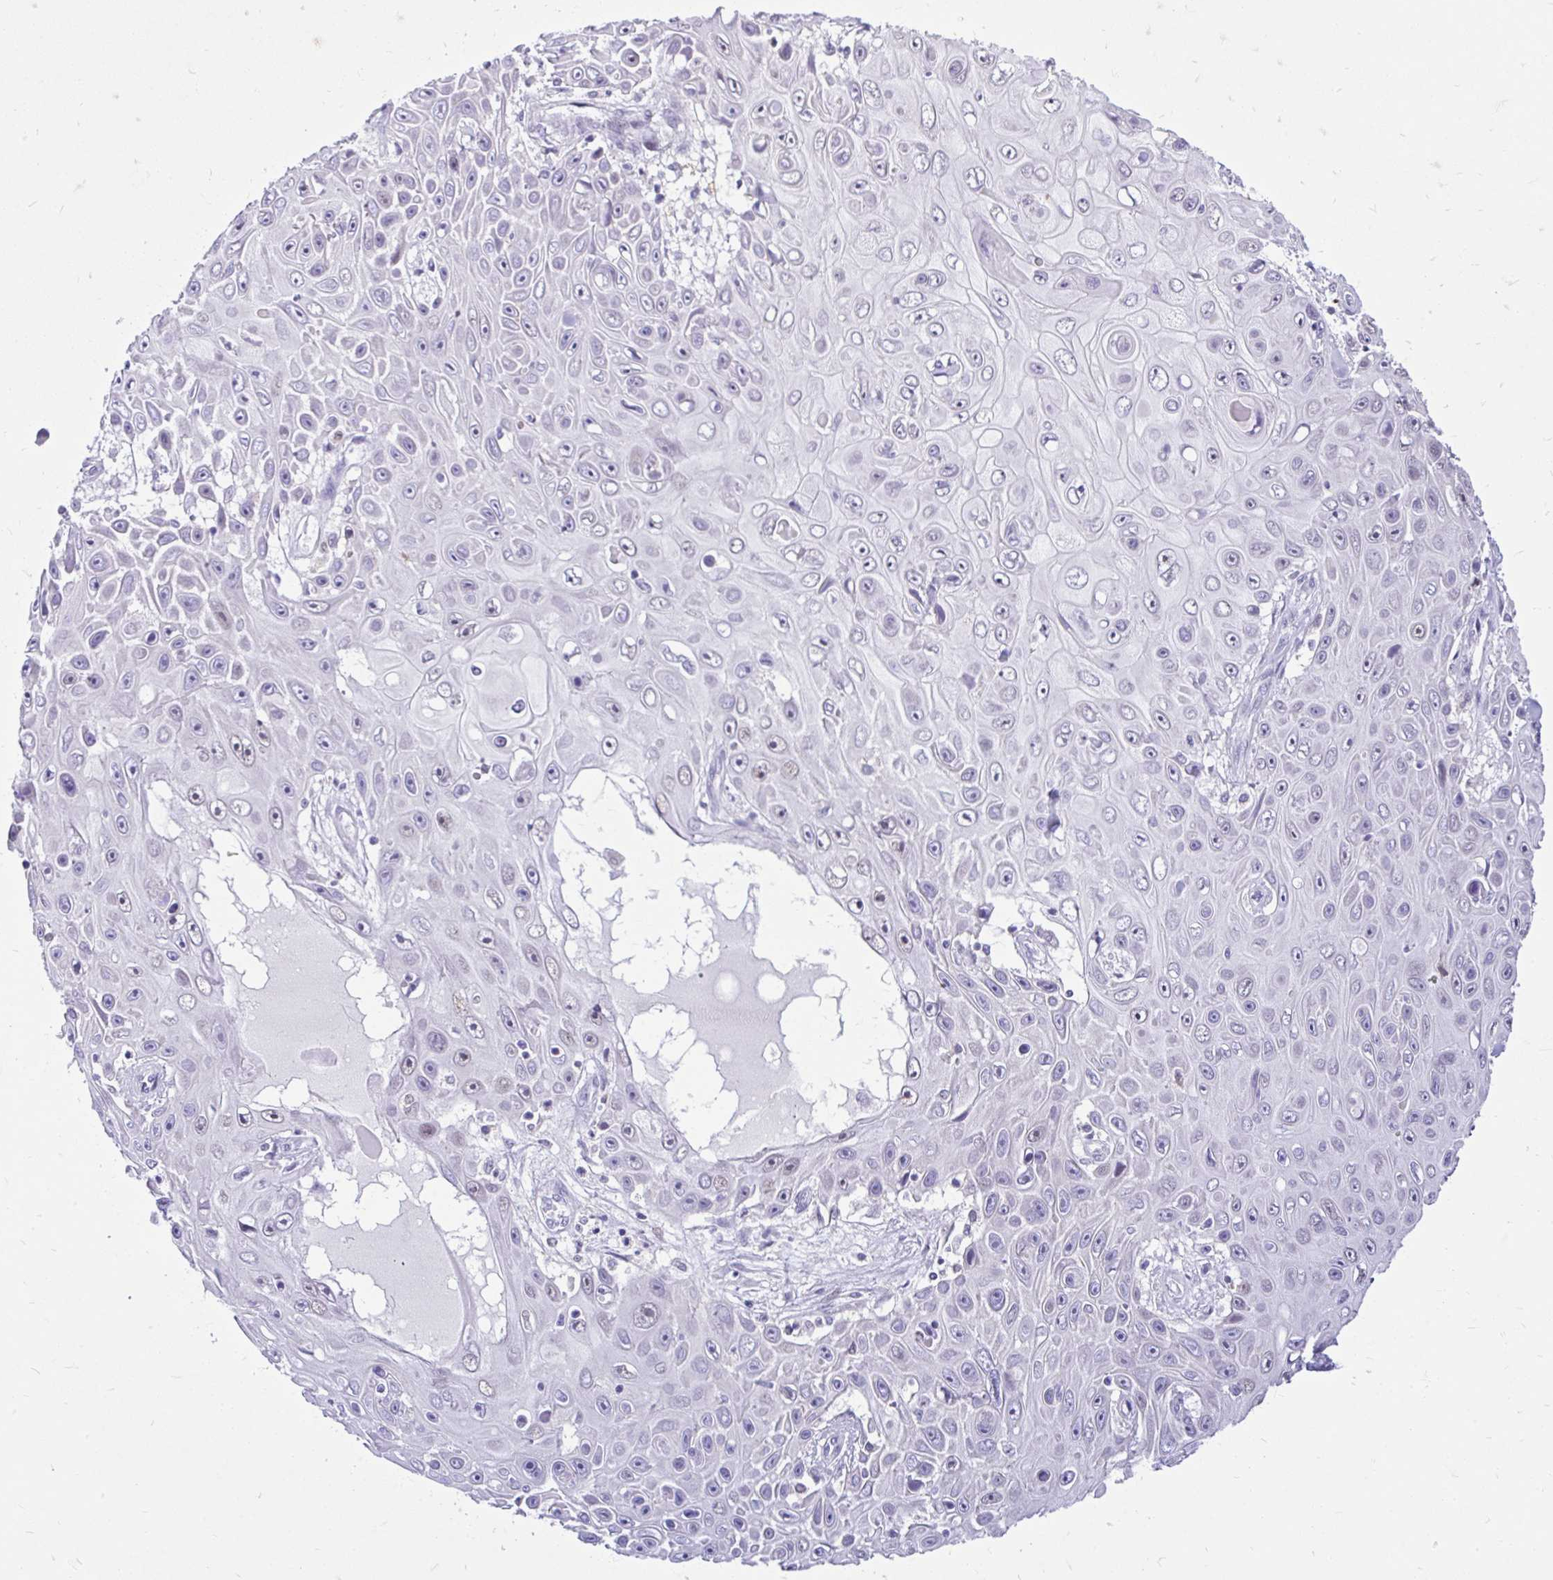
{"staining": {"intensity": "negative", "quantity": "none", "location": "none"}, "tissue": "skin cancer", "cell_type": "Tumor cells", "image_type": "cancer", "snomed": [{"axis": "morphology", "description": "Squamous cell carcinoma, NOS"}, {"axis": "topography", "description": "Skin"}], "caption": "Immunohistochemical staining of human squamous cell carcinoma (skin) displays no significant positivity in tumor cells.", "gene": "GLB1L2", "patient": {"sex": "male", "age": 82}}